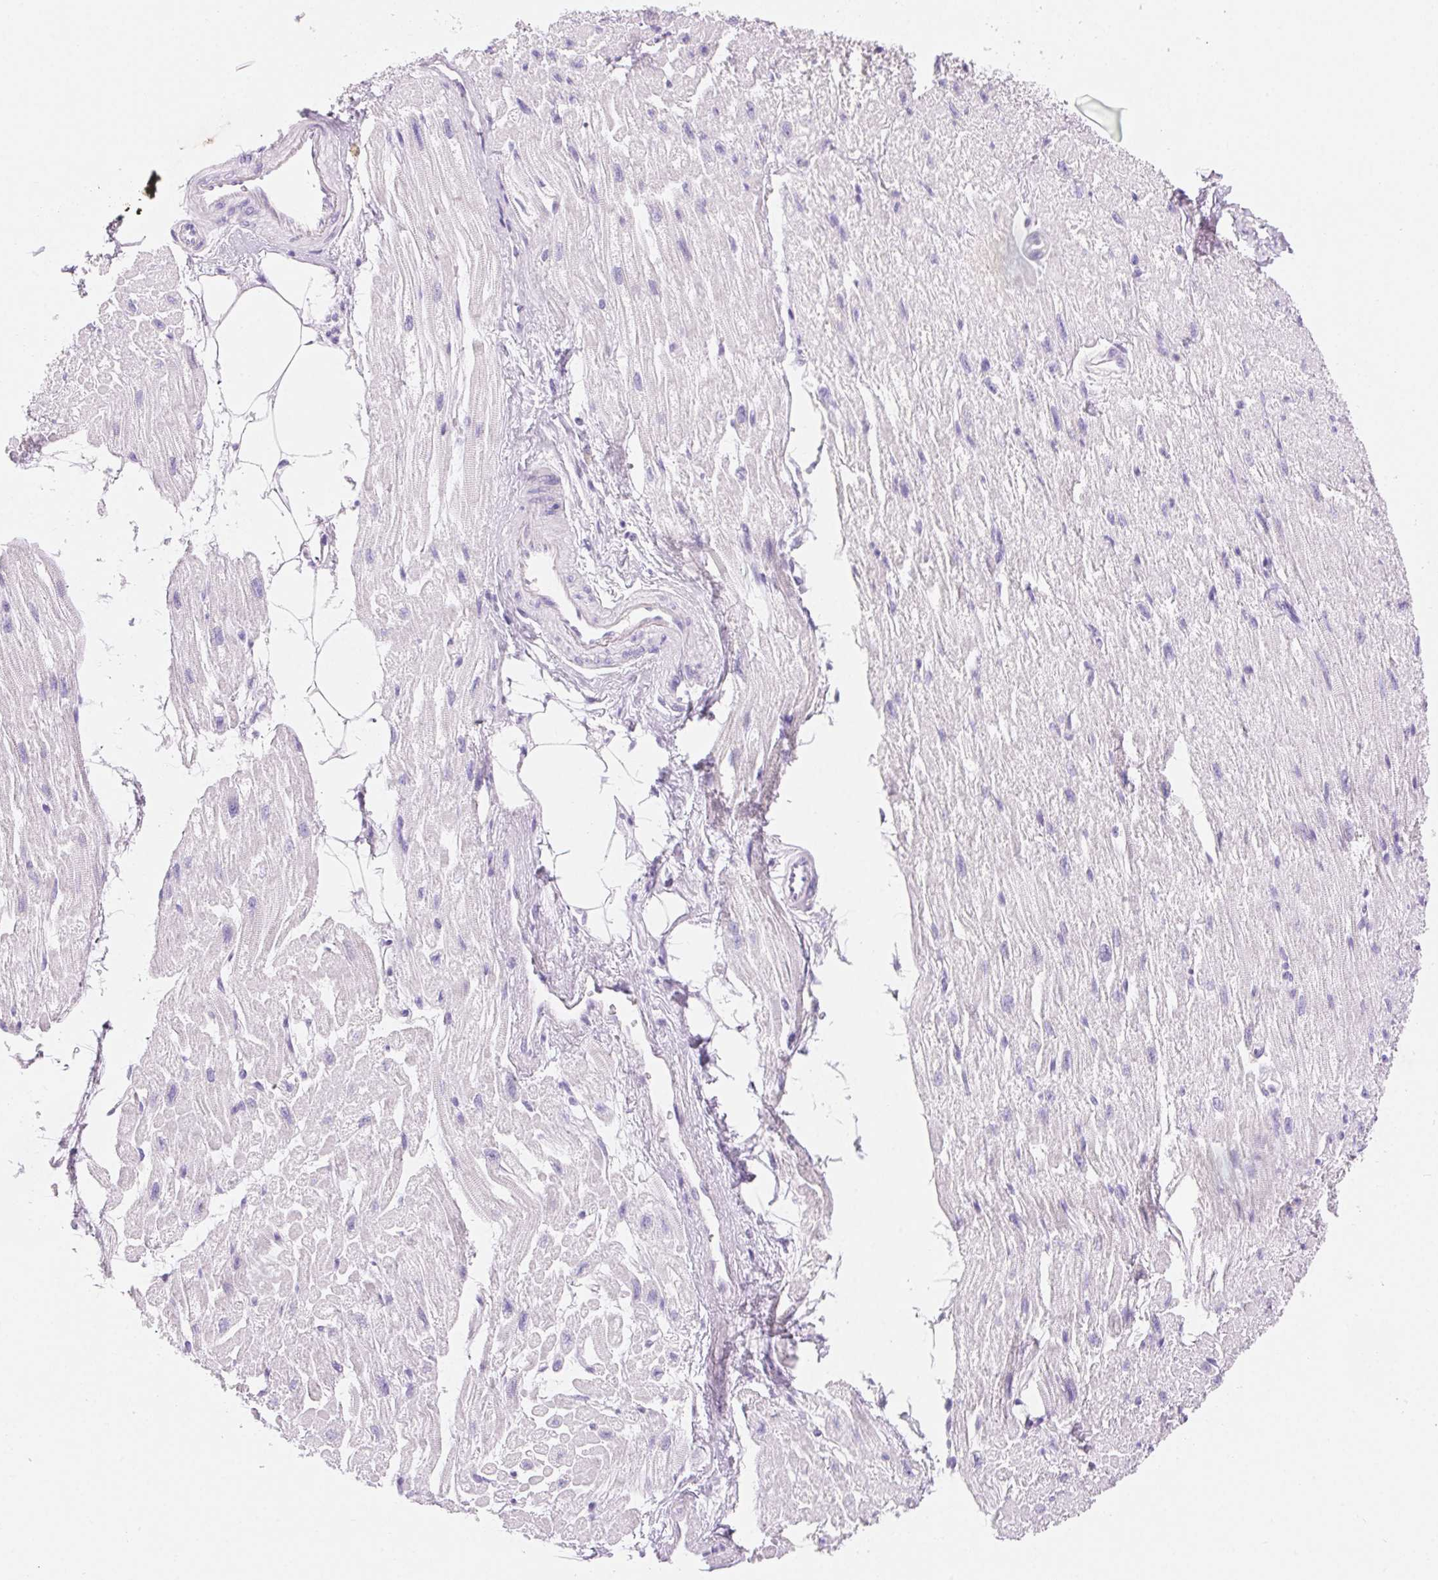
{"staining": {"intensity": "negative", "quantity": "none", "location": "none"}, "tissue": "heart muscle", "cell_type": "Cardiomyocytes", "image_type": "normal", "snomed": [{"axis": "morphology", "description": "Normal tissue, NOS"}, {"axis": "topography", "description": "Heart"}], "caption": "An immunohistochemistry (IHC) histopathology image of benign heart muscle is shown. There is no staining in cardiomyocytes of heart muscle.", "gene": "CLDN16", "patient": {"sex": "female", "age": 62}}